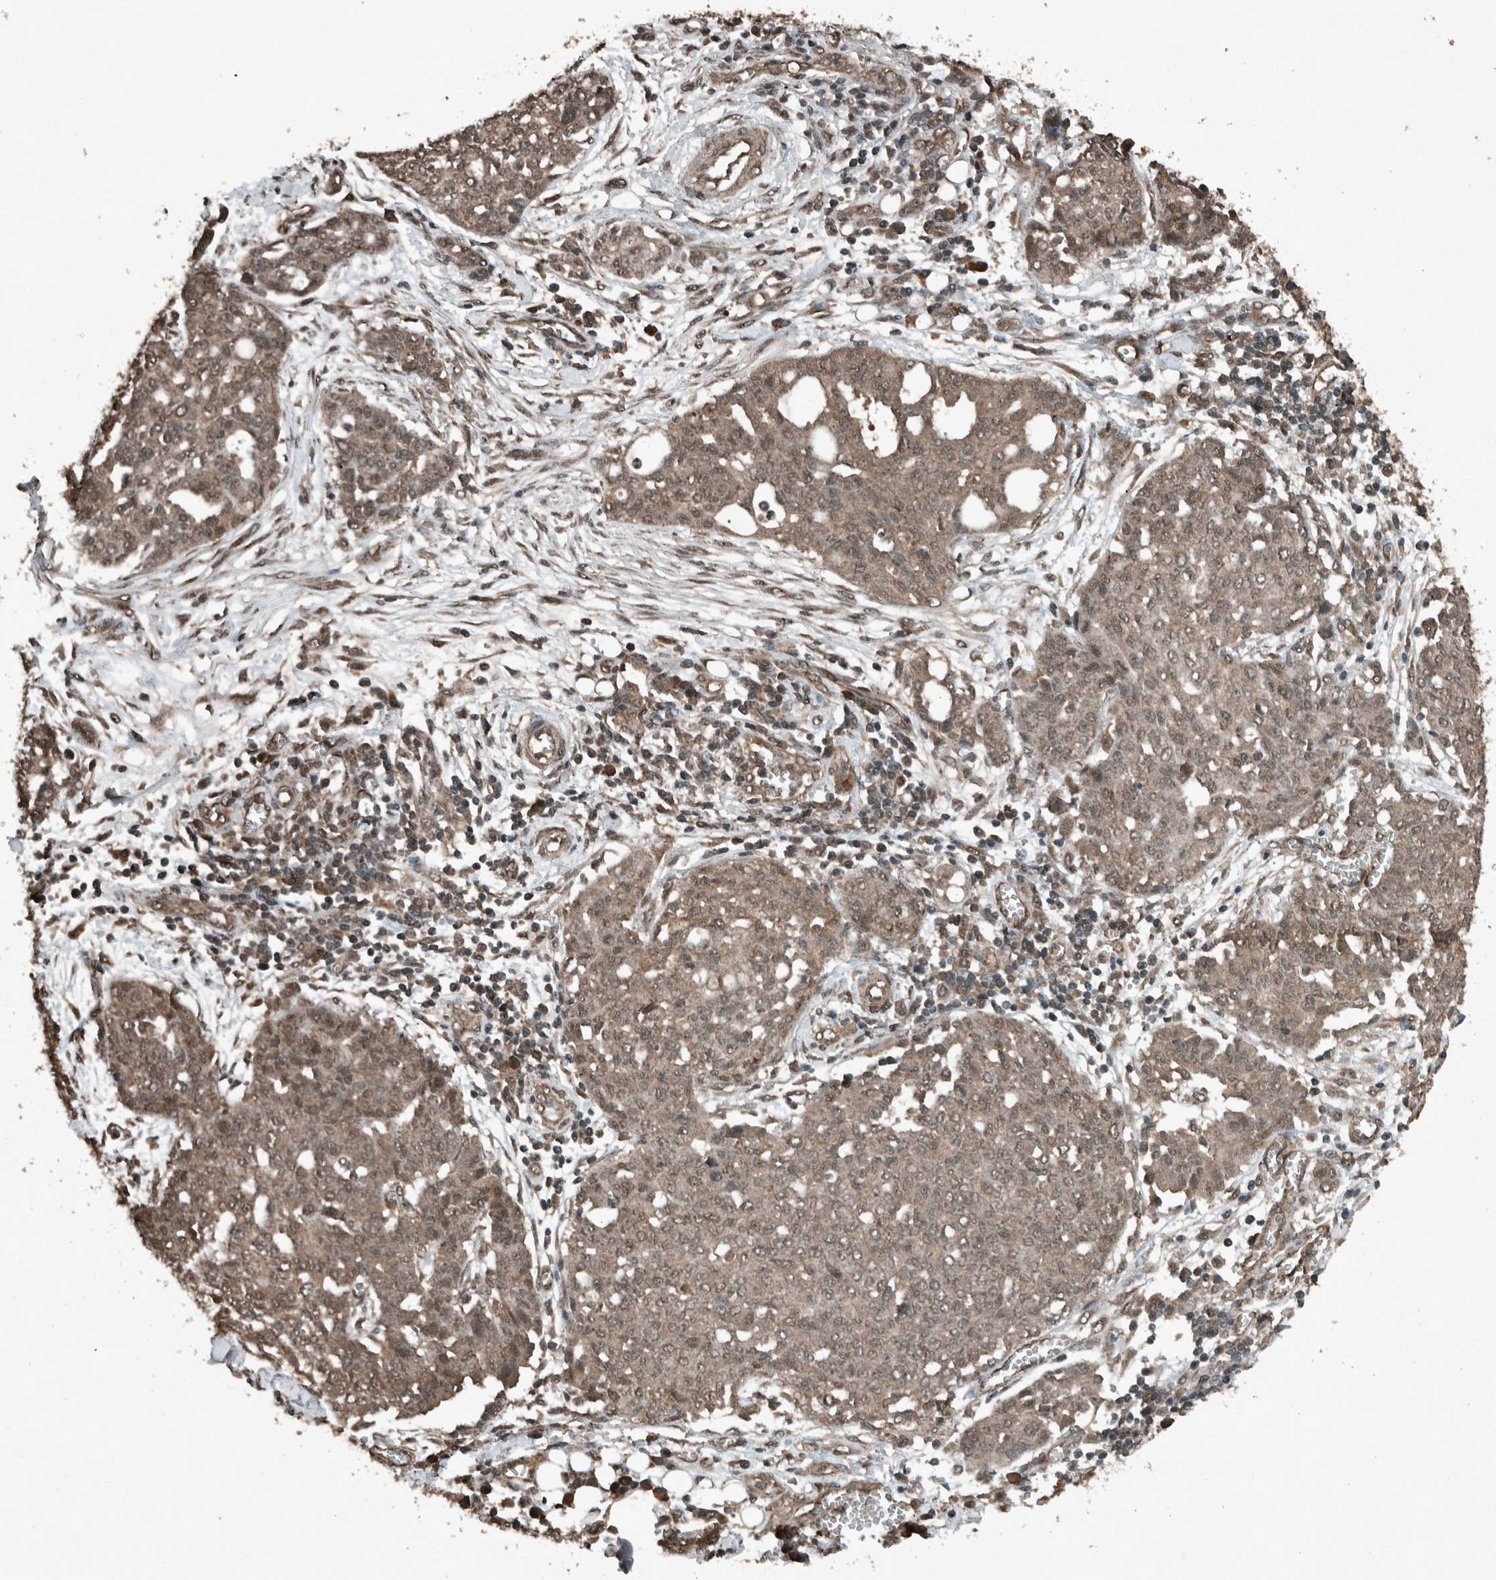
{"staining": {"intensity": "moderate", "quantity": ">75%", "location": "cytoplasmic/membranous,nuclear"}, "tissue": "ovarian cancer", "cell_type": "Tumor cells", "image_type": "cancer", "snomed": [{"axis": "morphology", "description": "Cystadenocarcinoma, serous, NOS"}, {"axis": "topography", "description": "Soft tissue"}, {"axis": "topography", "description": "Ovary"}], "caption": "Protein staining by IHC reveals moderate cytoplasmic/membranous and nuclear positivity in approximately >75% of tumor cells in ovarian cancer.", "gene": "ARHGEF12", "patient": {"sex": "female", "age": 57}}